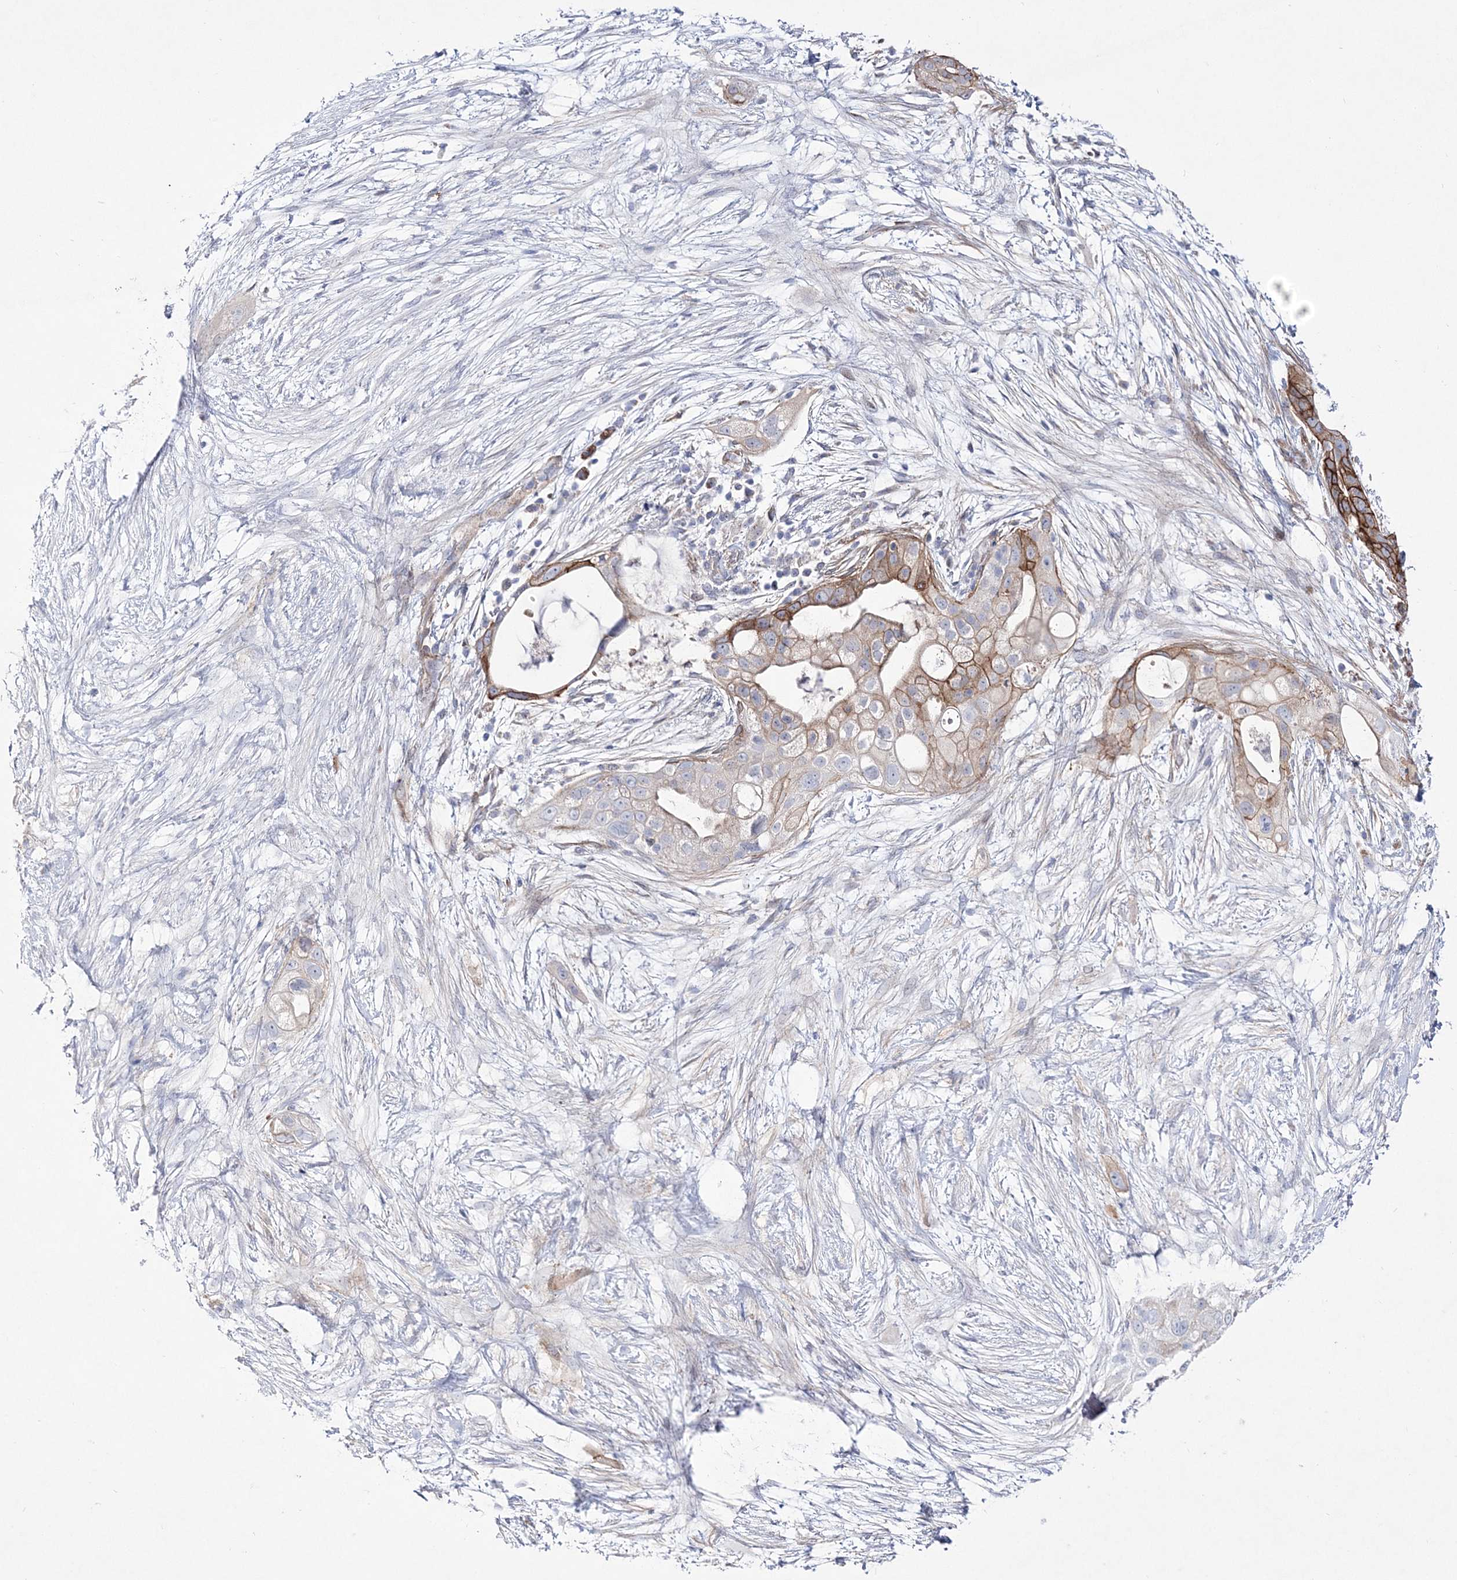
{"staining": {"intensity": "strong", "quantity": "25%-75%", "location": "cytoplasmic/membranous"}, "tissue": "pancreatic cancer", "cell_type": "Tumor cells", "image_type": "cancer", "snomed": [{"axis": "morphology", "description": "Adenocarcinoma, NOS"}, {"axis": "topography", "description": "Pancreas"}], "caption": "Pancreatic adenocarcinoma stained with DAB immunohistochemistry (IHC) shows high levels of strong cytoplasmic/membranous expression in approximately 25%-75% of tumor cells. Using DAB (brown) and hematoxylin (blue) stains, captured at high magnification using brightfield microscopy.", "gene": "ANO1", "patient": {"sex": "male", "age": 53}}